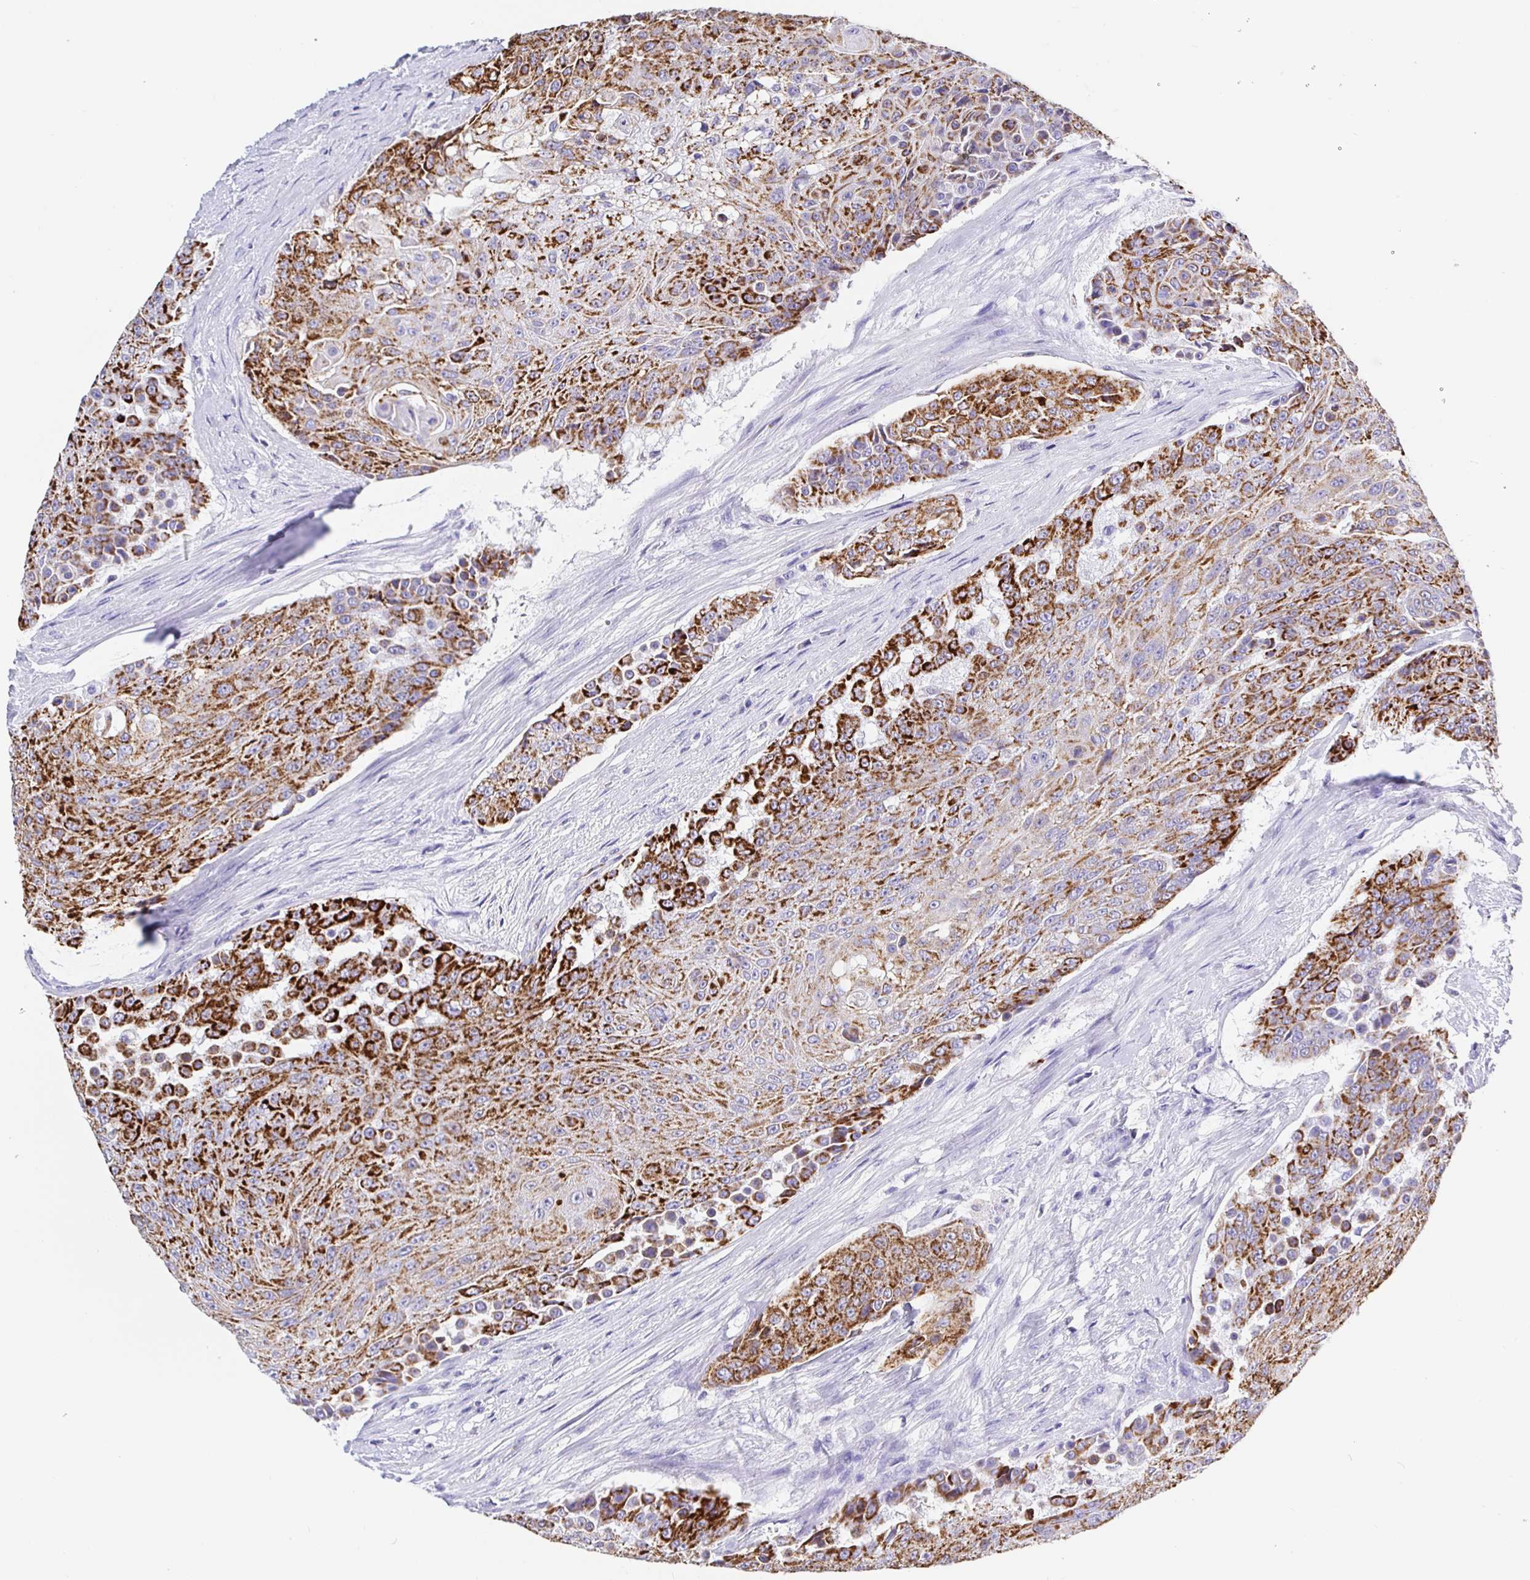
{"staining": {"intensity": "strong", "quantity": "25%-75%", "location": "cytoplasmic/membranous"}, "tissue": "urothelial cancer", "cell_type": "Tumor cells", "image_type": "cancer", "snomed": [{"axis": "morphology", "description": "Urothelial carcinoma, High grade"}, {"axis": "topography", "description": "Urinary bladder"}], "caption": "Brown immunohistochemical staining in human urothelial carcinoma (high-grade) exhibits strong cytoplasmic/membranous positivity in about 25%-75% of tumor cells.", "gene": "MAOA", "patient": {"sex": "female", "age": 63}}